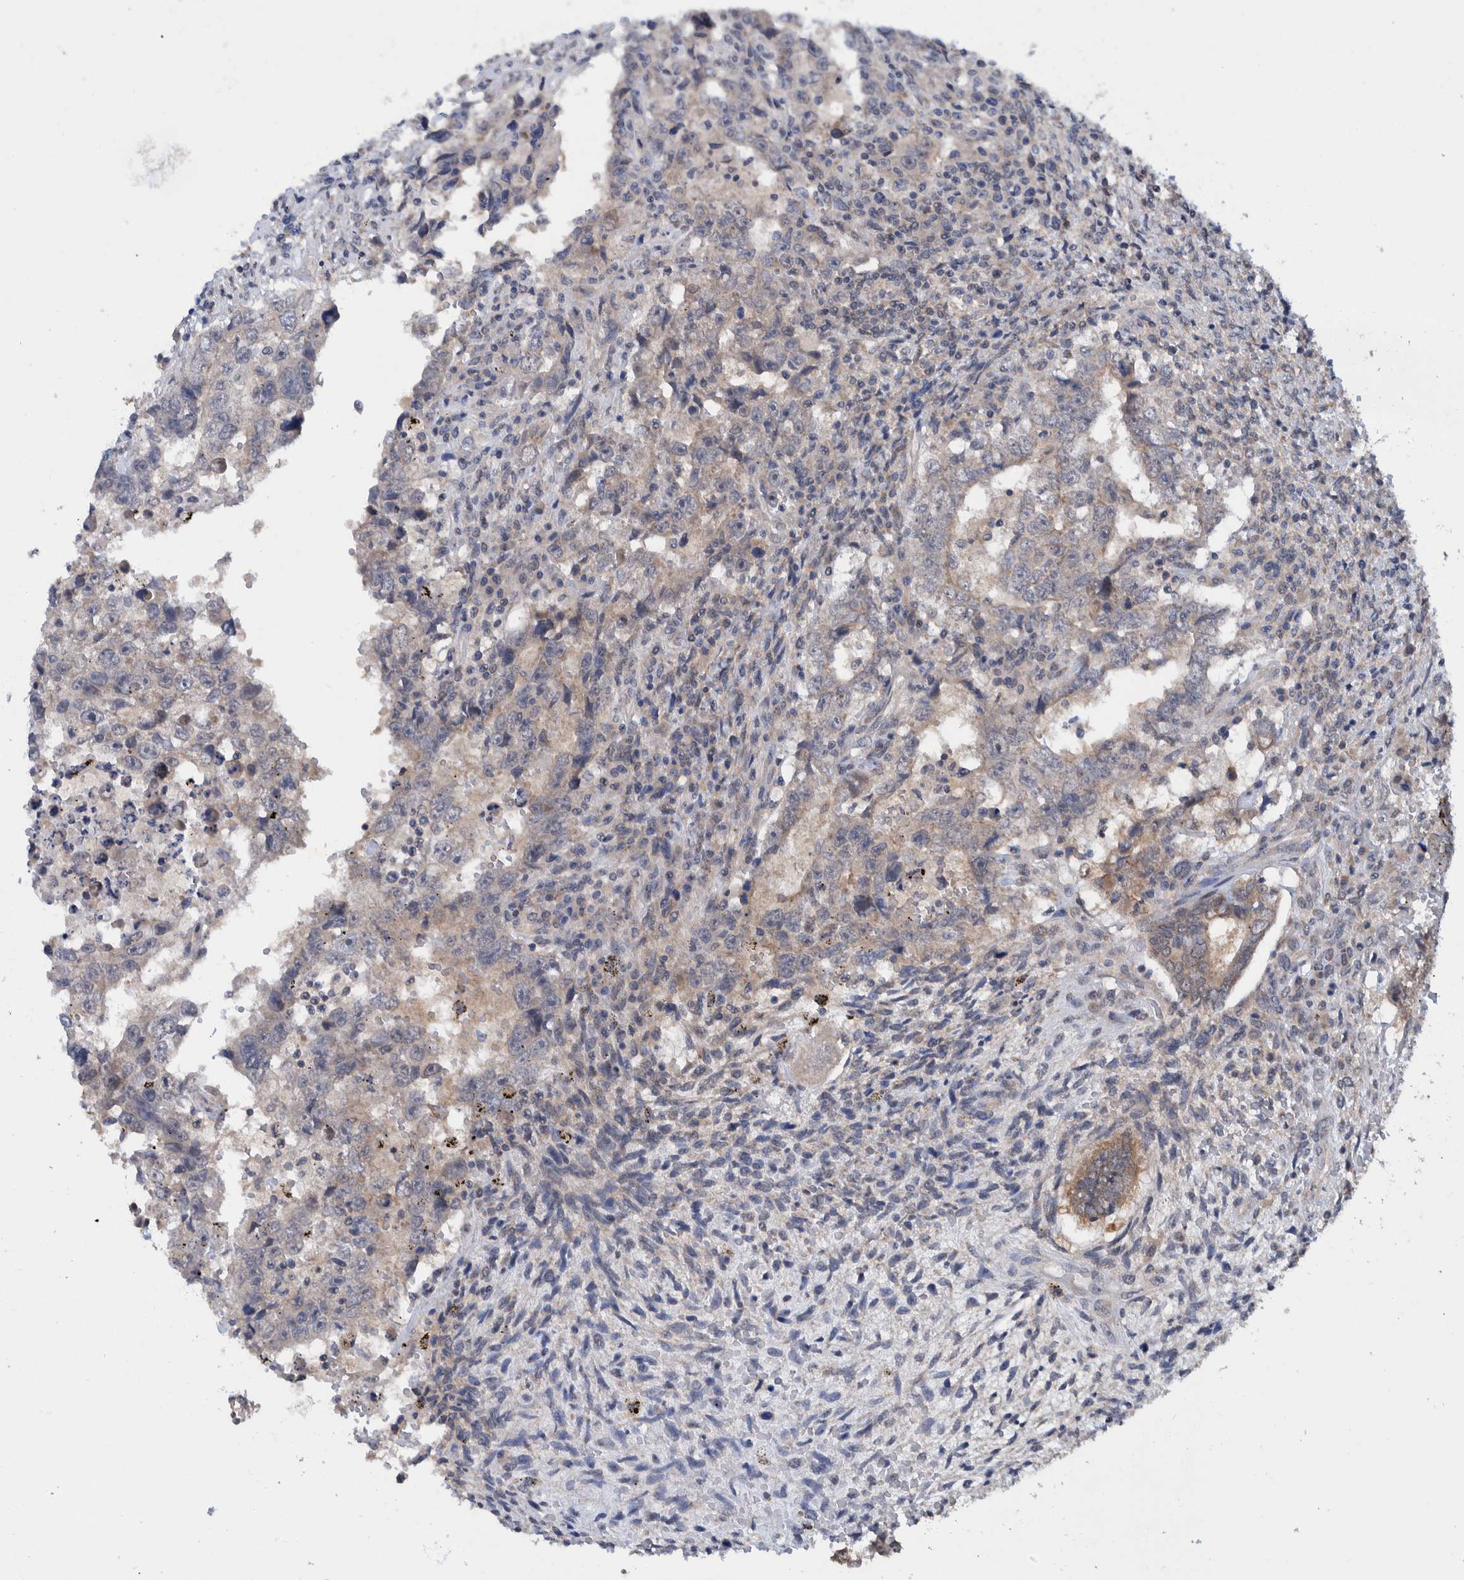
{"staining": {"intensity": "negative", "quantity": "none", "location": "none"}, "tissue": "testis cancer", "cell_type": "Tumor cells", "image_type": "cancer", "snomed": [{"axis": "morphology", "description": "Carcinoma, Embryonal, NOS"}, {"axis": "topography", "description": "Testis"}], "caption": "Histopathology image shows no protein staining in tumor cells of testis cancer (embryonal carcinoma) tissue.", "gene": "PLPBP", "patient": {"sex": "male", "age": 26}}